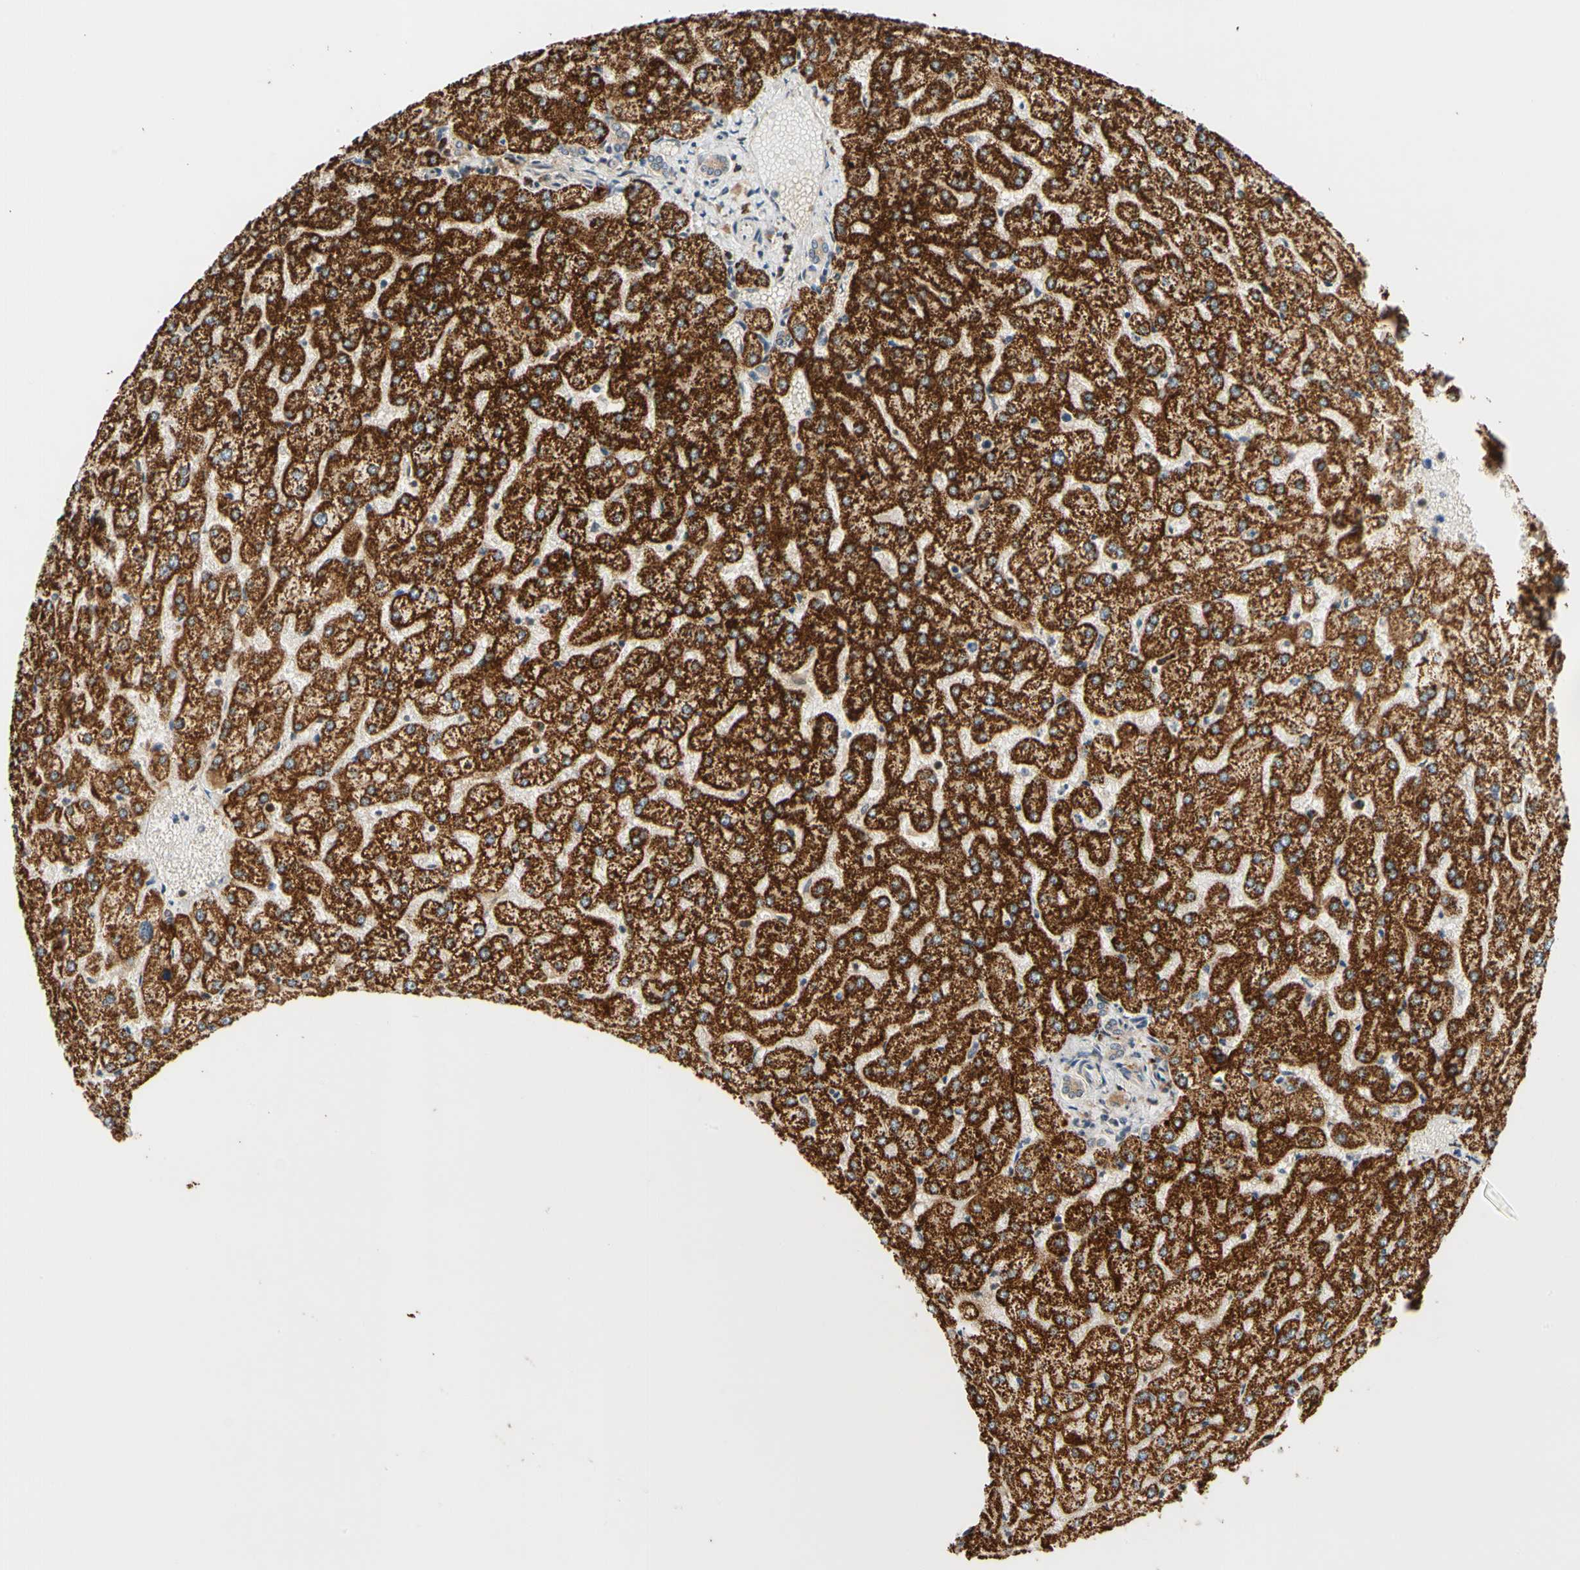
{"staining": {"intensity": "weak", "quantity": ">75%", "location": "cytoplasmic/membranous"}, "tissue": "liver", "cell_type": "Cholangiocytes", "image_type": "normal", "snomed": [{"axis": "morphology", "description": "Normal tissue, NOS"}, {"axis": "topography", "description": "Liver"}], "caption": "A micrograph of liver stained for a protein reveals weak cytoplasmic/membranous brown staining in cholangiocytes. The protein is shown in brown color, while the nuclei are stained blue.", "gene": "ANKHD1", "patient": {"sex": "female", "age": 32}}